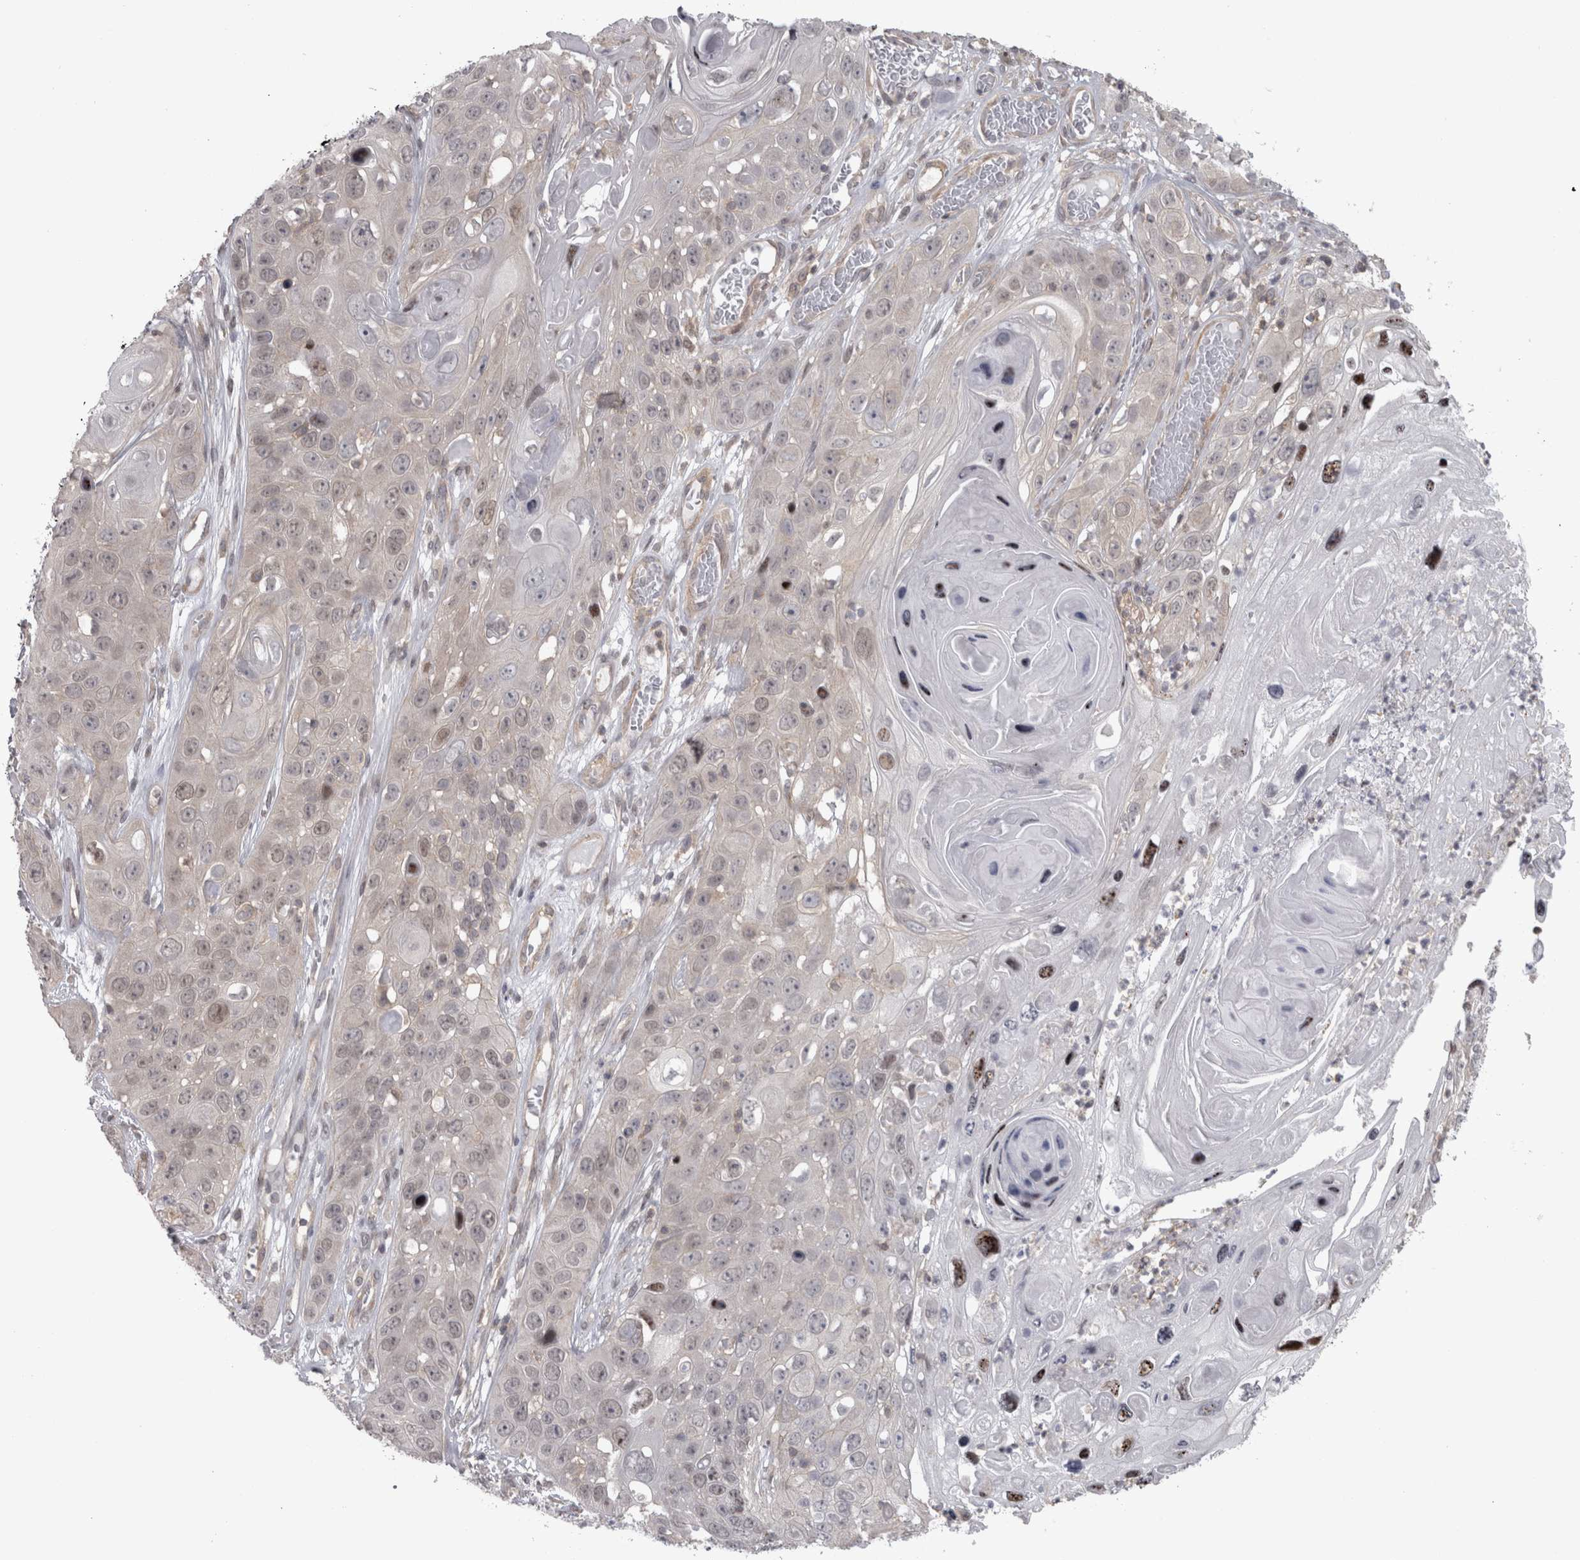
{"staining": {"intensity": "weak", "quantity": "<25%", "location": "nuclear"}, "tissue": "skin cancer", "cell_type": "Tumor cells", "image_type": "cancer", "snomed": [{"axis": "morphology", "description": "Squamous cell carcinoma, NOS"}, {"axis": "topography", "description": "Skin"}], "caption": "High magnification brightfield microscopy of skin squamous cell carcinoma stained with DAB (brown) and counterstained with hematoxylin (blue): tumor cells show no significant positivity. (DAB immunohistochemistry with hematoxylin counter stain).", "gene": "PPP1R12B", "patient": {"sex": "male", "age": 55}}